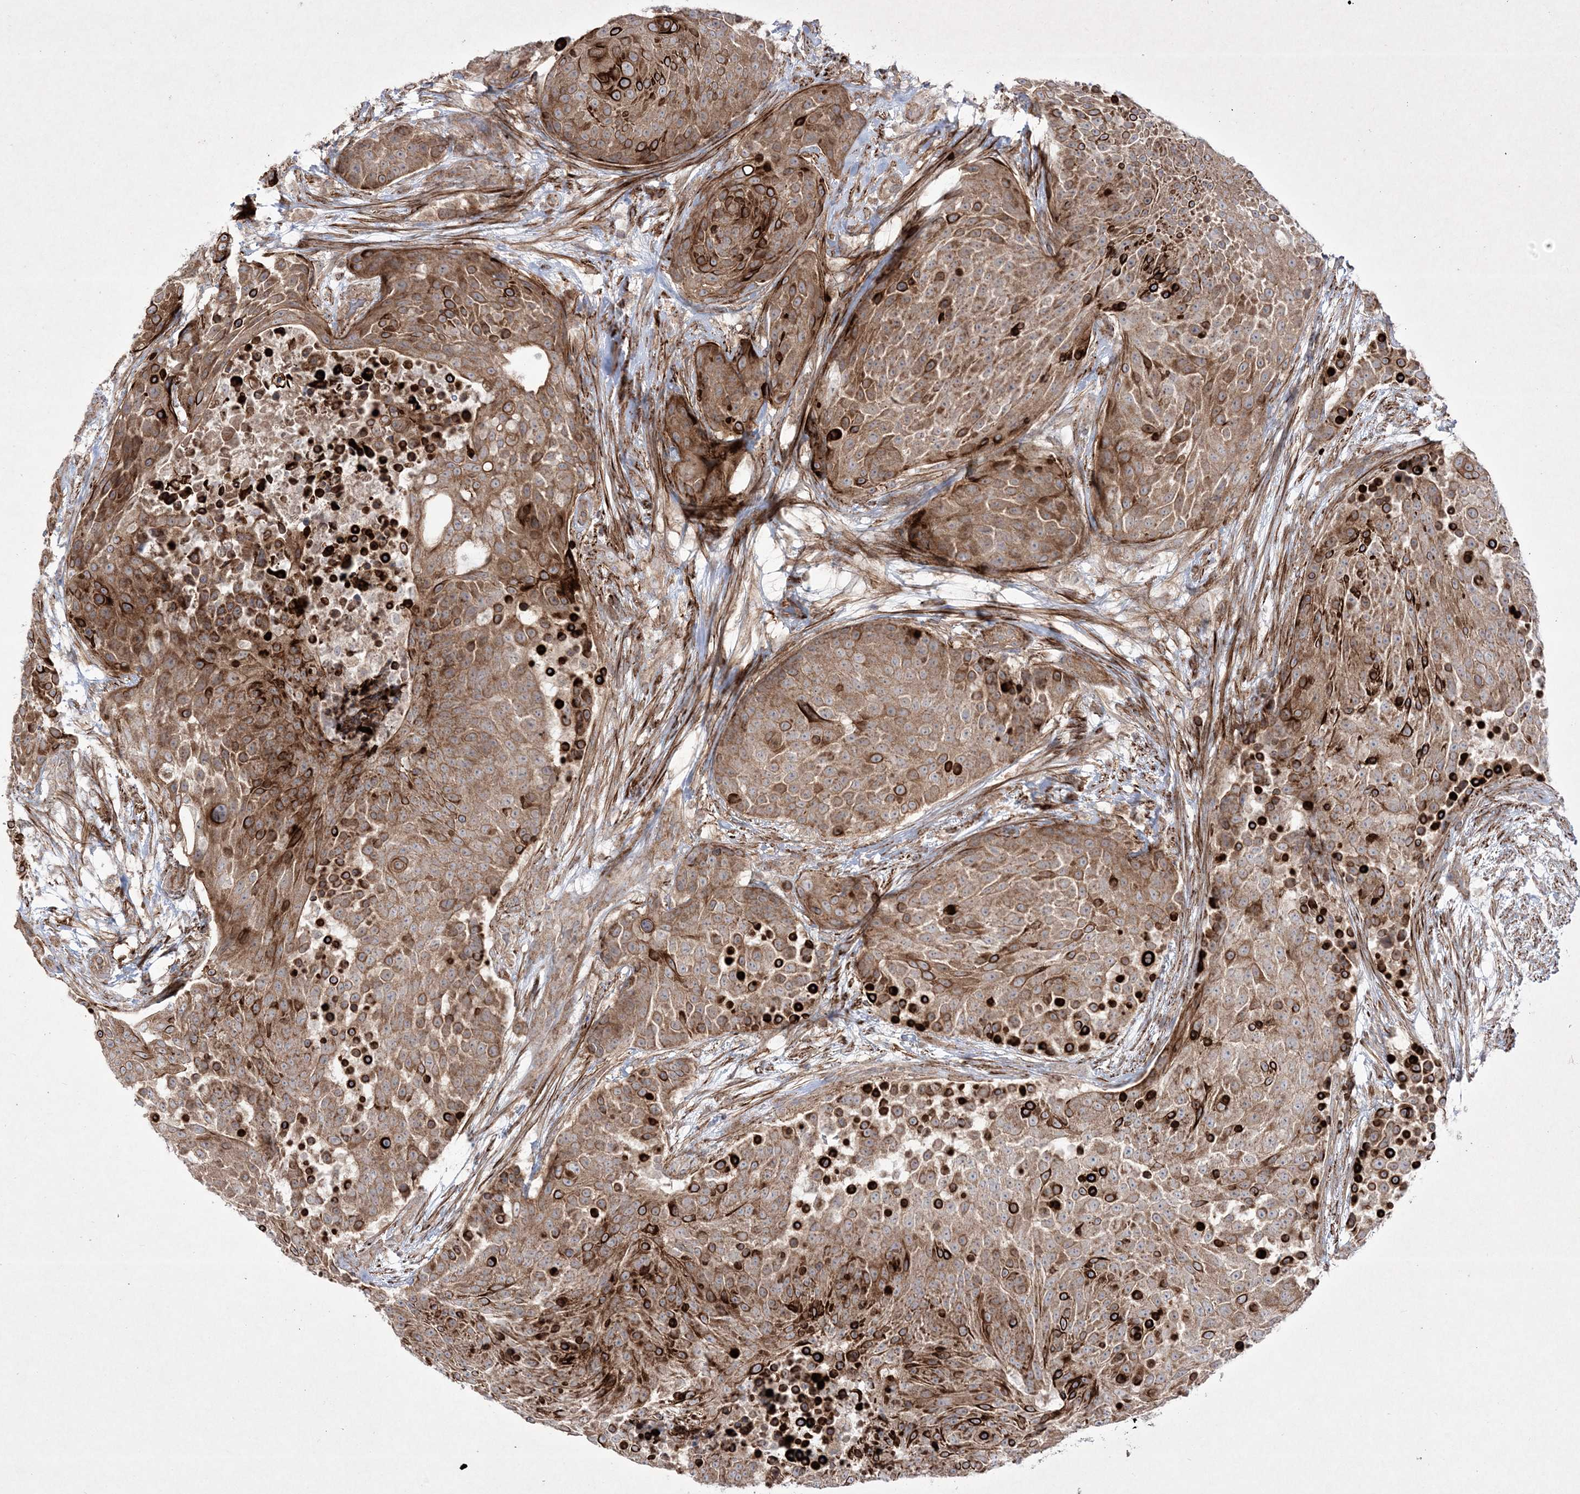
{"staining": {"intensity": "moderate", "quantity": ">75%", "location": "cytoplasmic/membranous"}, "tissue": "urothelial cancer", "cell_type": "Tumor cells", "image_type": "cancer", "snomed": [{"axis": "morphology", "description": "Urothelial carcinoma, High grade"}, {"axis": "topography", "description": "Urinary bladder"}], "caption": "IHC photomicrograph of neoplastic tissue: urothelial carcinoma (high-grade) stained using immunohistochemistry reveals medium levels of moderate protein expression localized specifically in the cytoplasmic/membranous of tumor cells, appearing as a cytoplasmic/membranous brown color.", "gene": "RICTOR", "patient": {"sex": "female", "age": 63}}